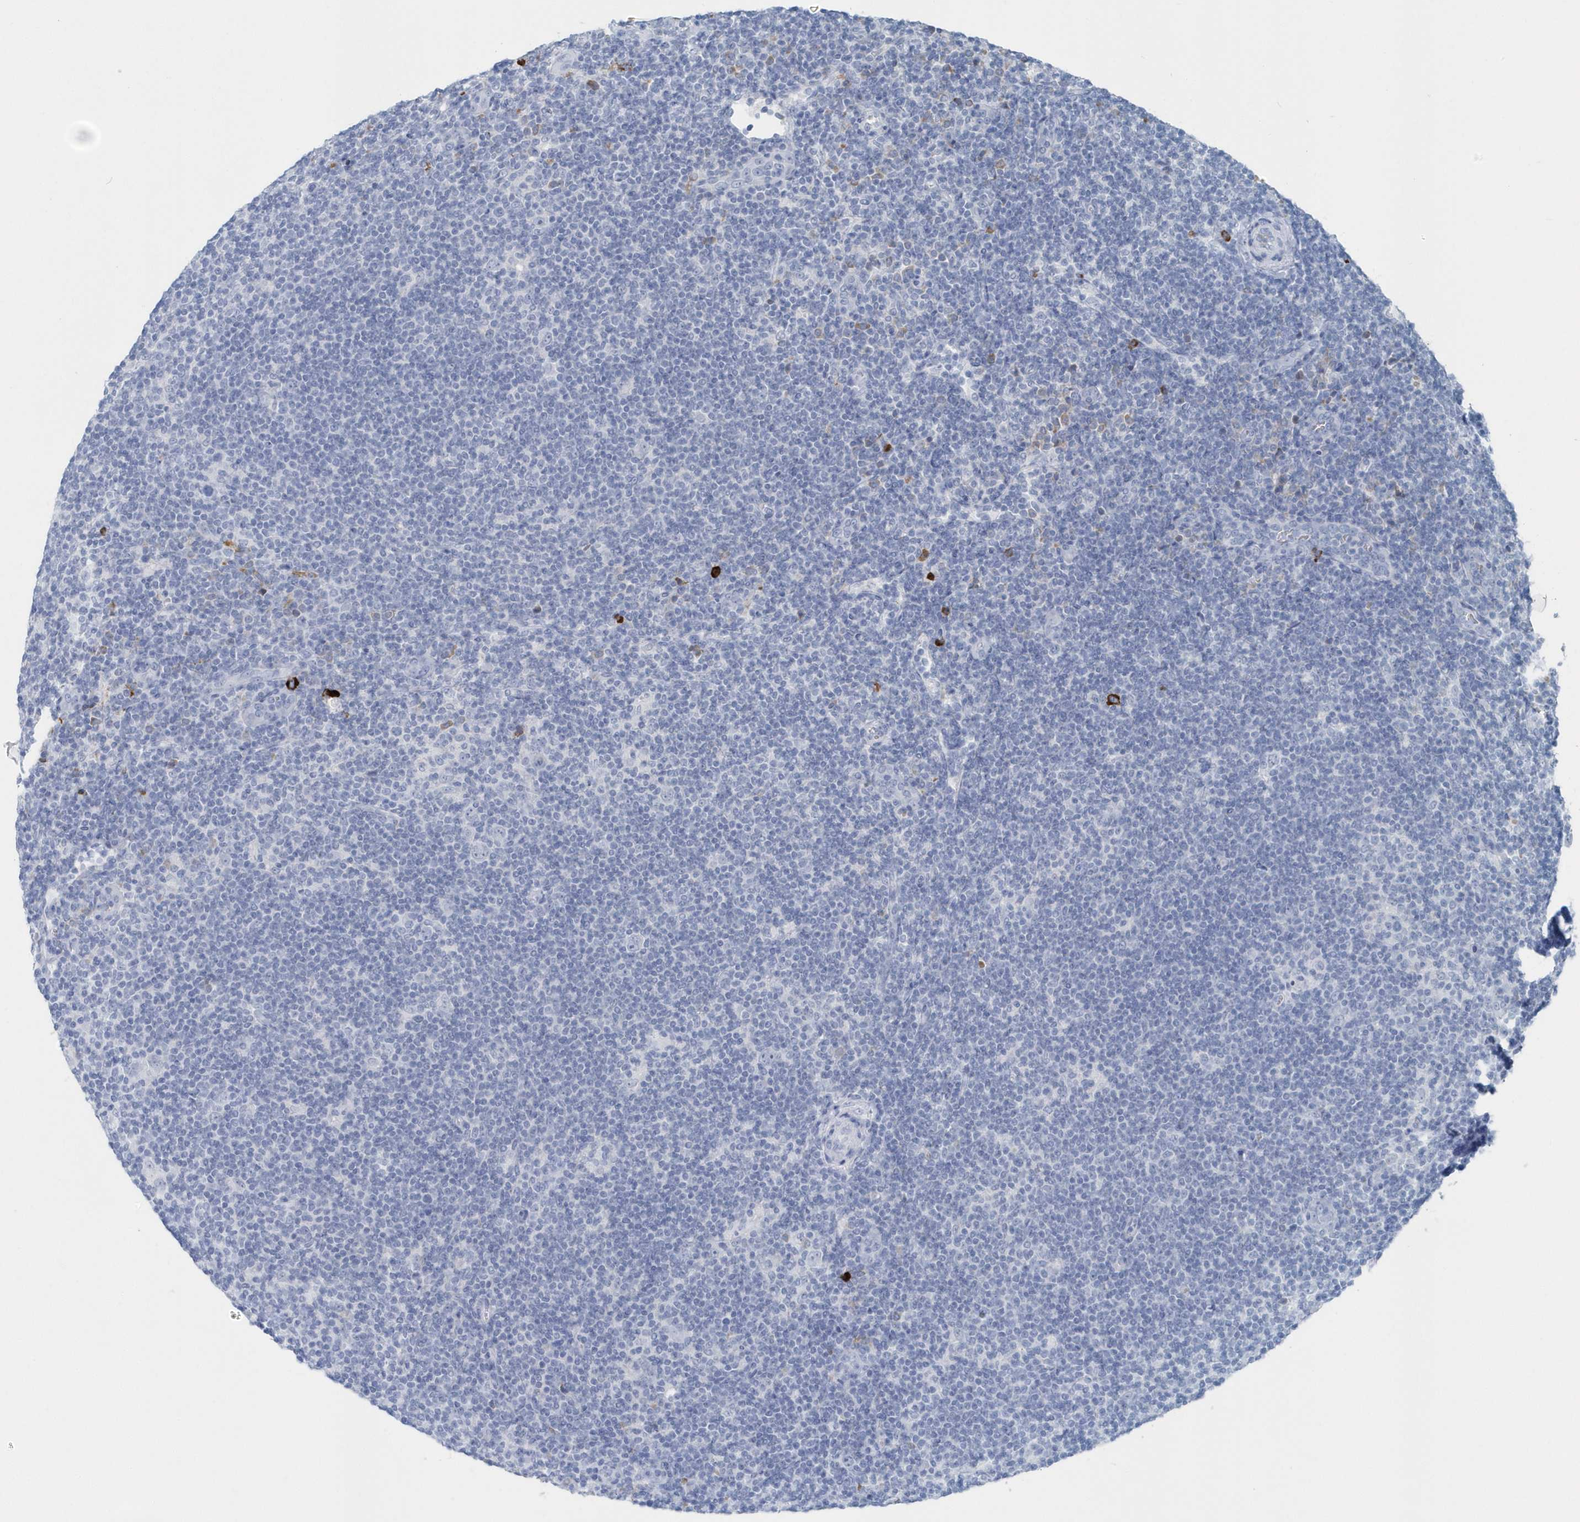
{"staining": {"intensity": "negative", "quantity": "none", "location": "none"}, "tissue": "lymphoma", "cell_type": "Tumor cells", "image_type": "cancer", "snomed": [{"axis": "morphology", "description": "Hodgkin's disease, NOS"}, {"axis": "topography", "description": "Lymph node"}], "caption": "DAB immunohistochemical staining of lymphoma displays no significant staining in tumor cells.", "gene": "JCHAIN", "patient": {"sex": "female", "age": 57}}